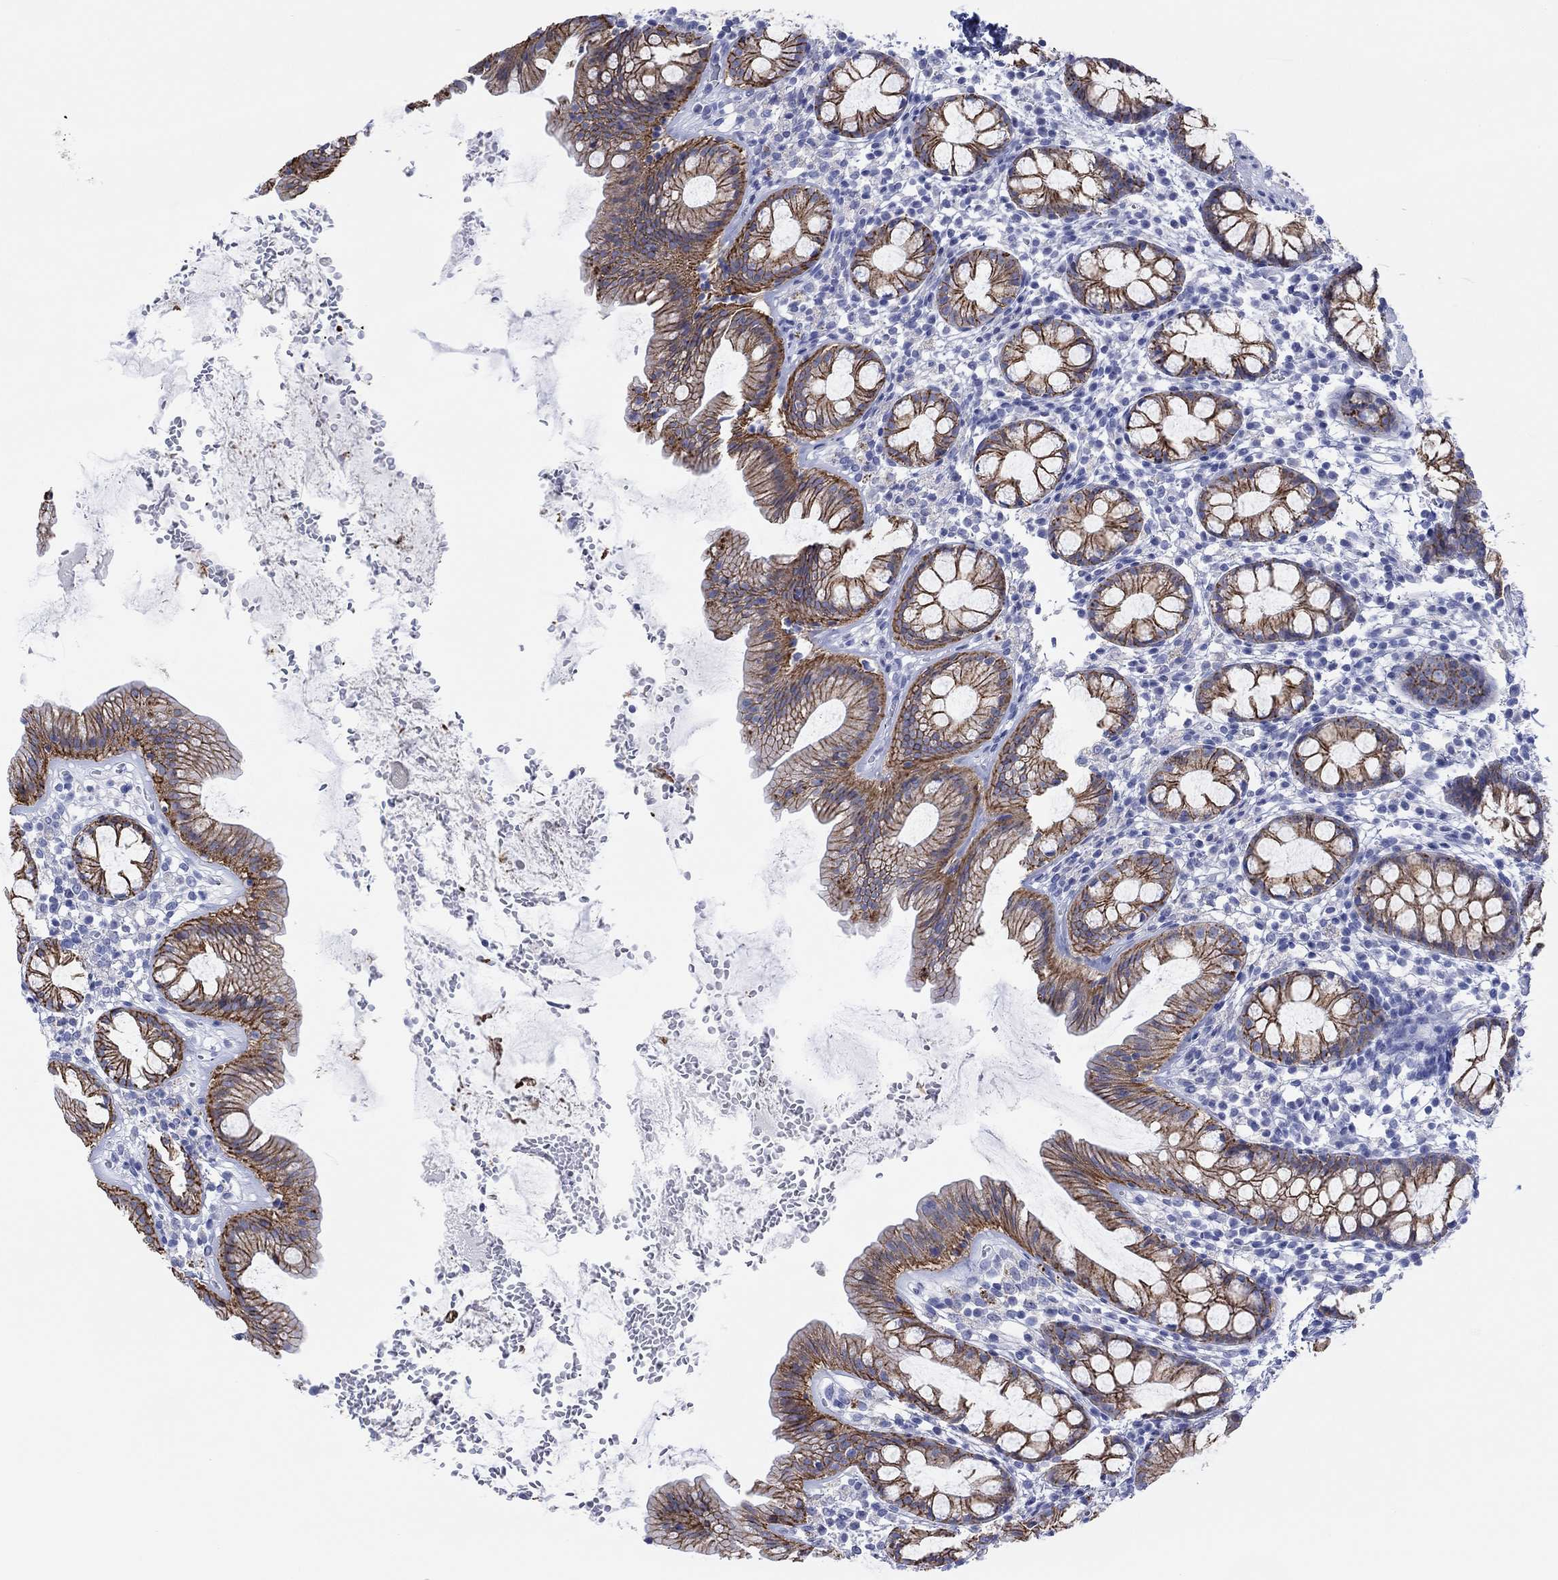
{"staining": {"intensity": "strong", "quantity": "<25%", "location": "cytoplasmic/membranous"}, "tissue": "rectum", "cell_type": "Glandular cells", "image_type": "normal", "snomed": [{"axis": "morphology", "description": "Normal tissue, NOS"}, {"axis": "topography", "description": "Rectum"}], "caption": "The immunohistochemical stain highlights strong cytoplasmic/membranous positivity in glandular cells of unremarkable rectum.", "gene": "ATP1B1", "patient": {"sex": "male", "age": 57}}